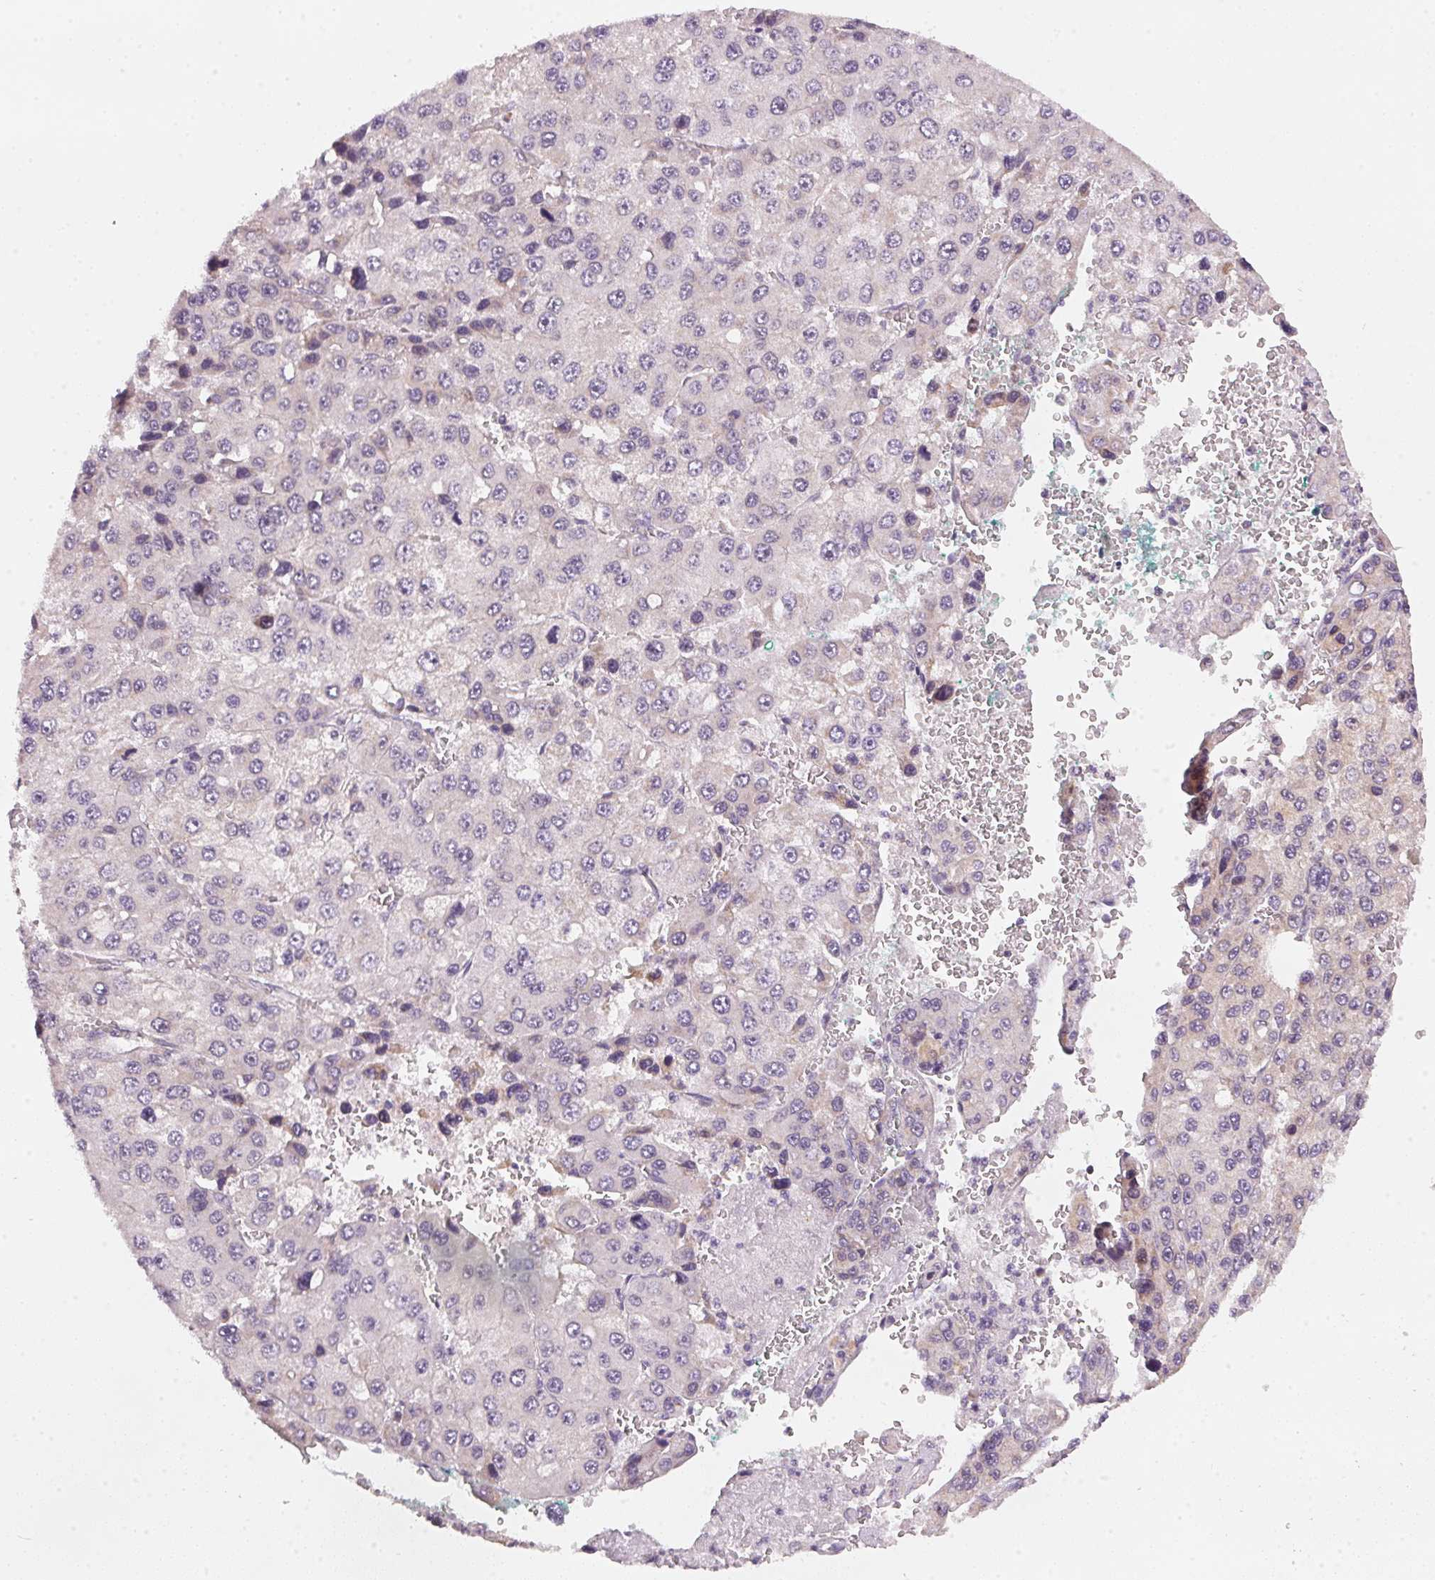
{"staining": {"intensity": "weak", "quantity": "<25%", "location": "cytoplasmic/membranous"}, "tissue": "liver cancer", "cell_type": "Tumor cells", "image_type": "cancer", "snomed": [{"axis": "morphology", "description": "Carcinoma, Hepatocellular, NOS"}, {"axis": "topography", "description": "Liver"}], "caption": "The immunohistochemistry image has no significant staining in tumor cells of liver cancer tissue.", "gene": "COQ7", "patient": {"sex": "female", "age": 73}}